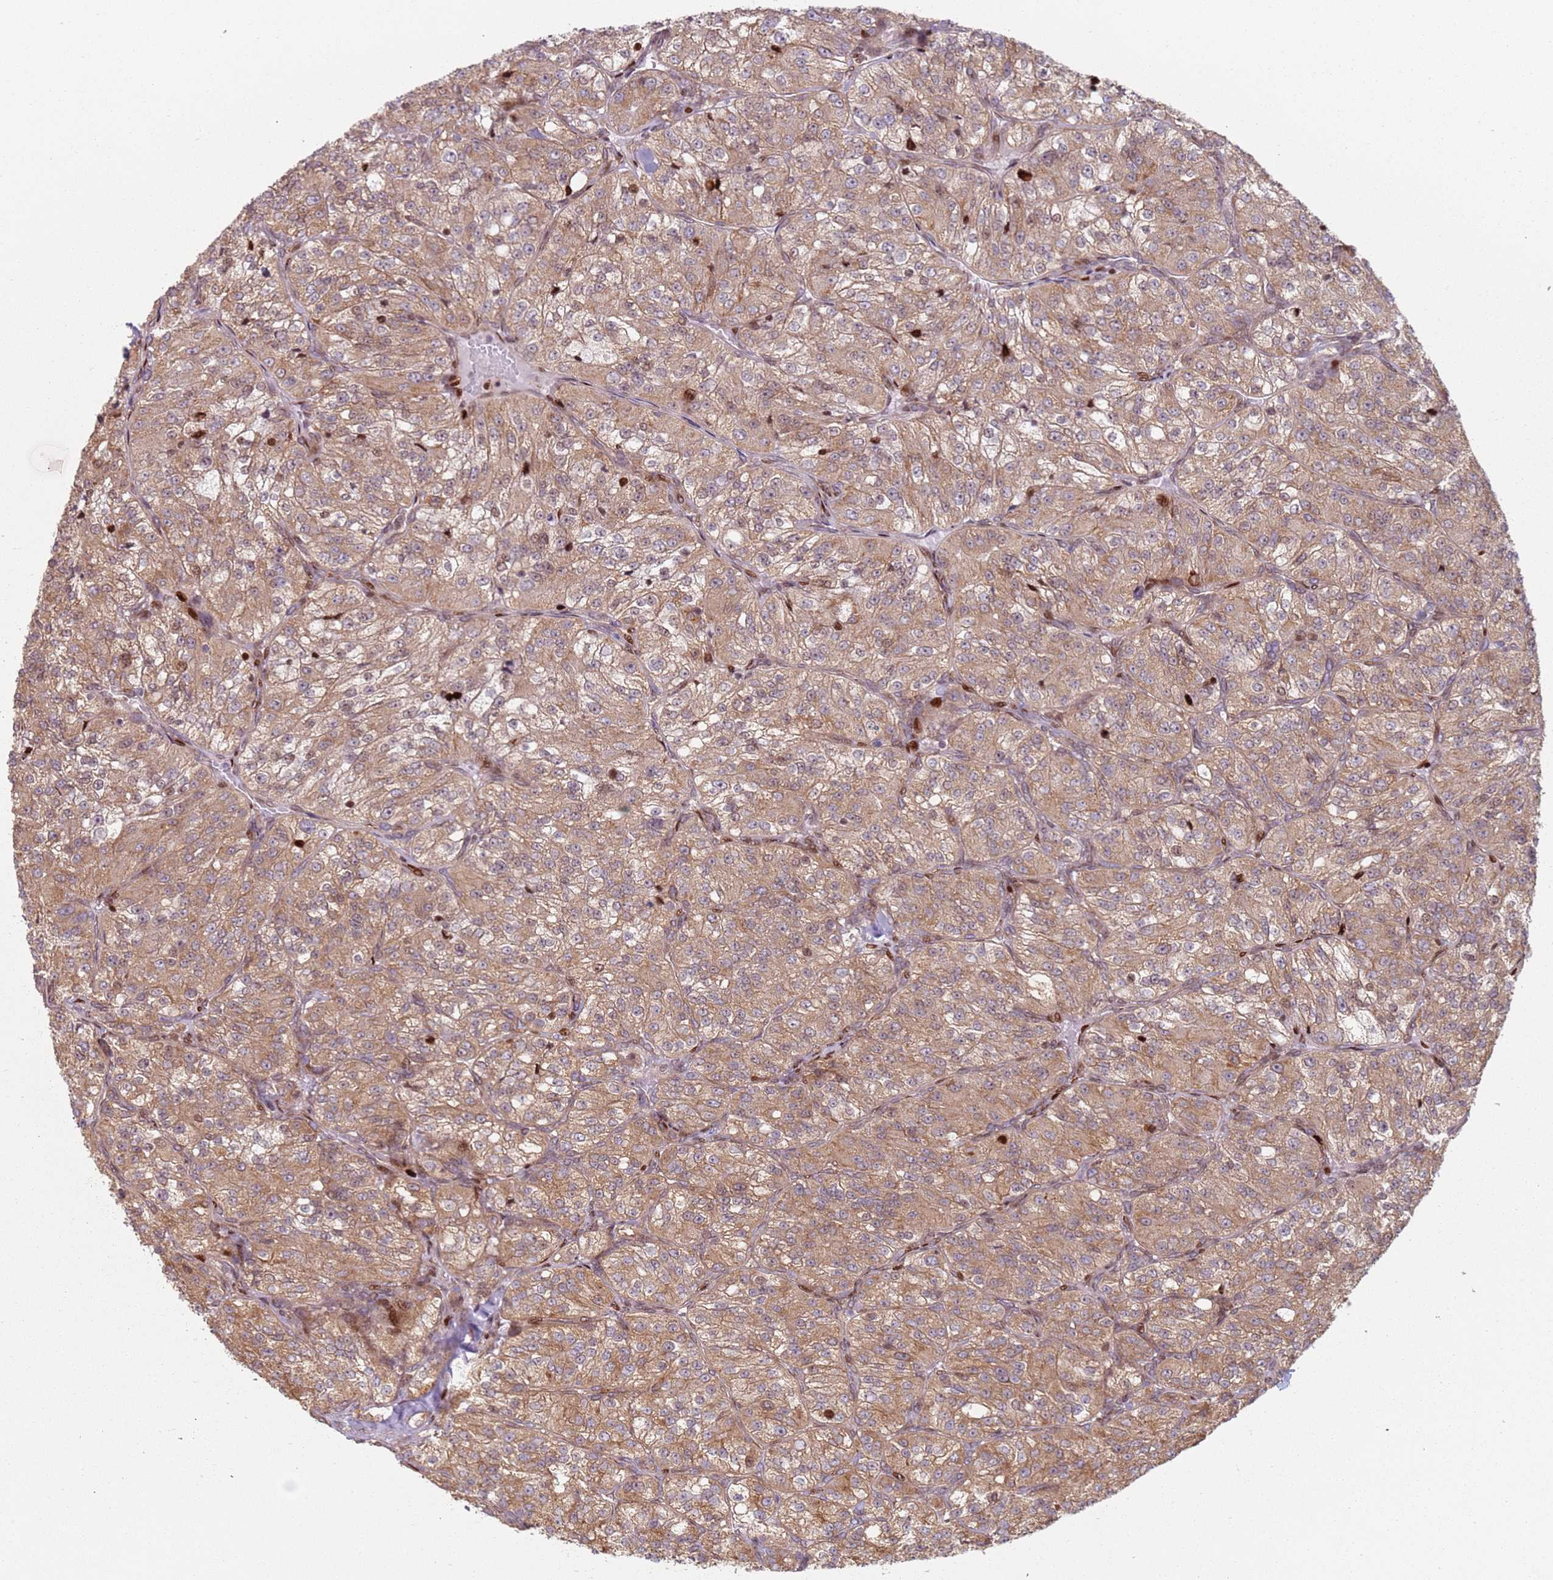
{"staining": {"intensity": "moderate", "quantity": ">75%", "location": "cytoplasmic/membranous"}, "tissue": "renal cancer", "cell_type": "Tumor cells", "image_type": "cancer", "snomed": [{"axis": "morphology", "description": "Adenocarcinoma, NOS"}, {"axis": "topography", "description": "Kidney"}], "caption": "Human adenocarcinoma (renal) stained with a brown dye reveals moderate cytoplasmic/membranous positive expression in about >75% of tumor cells.", "gene": "HNRNPLL", "patient": {"sex": "female", "age": 63}}